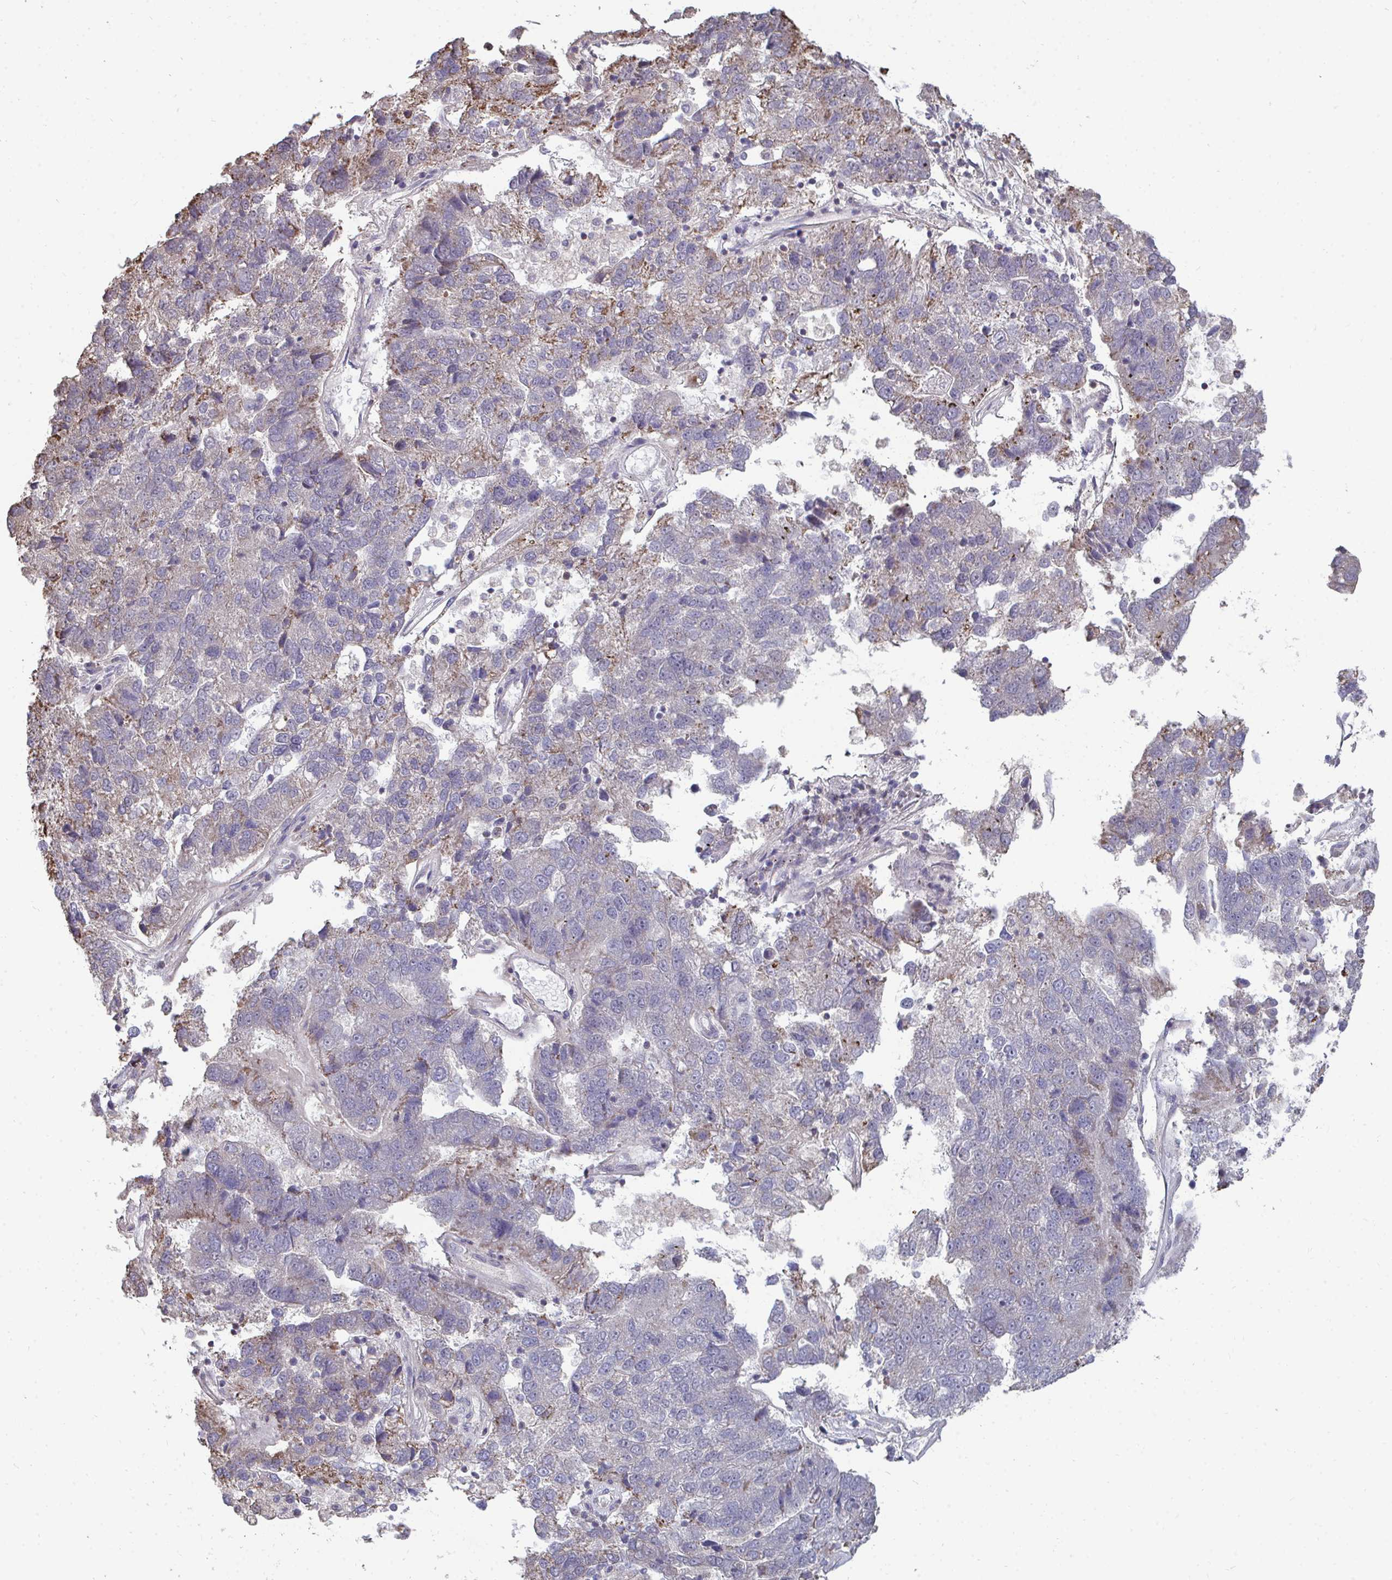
{"staining": {"intensity": "weak", "quantity": "25%-75%", "location": "cytoplasmic/membranous"}, "tissue": "pancreatic cancer", "cell_type": "Tumor cells", "image_type": "cancer", "snomed": [{"axis": "morphology", "description": "Adenocarcinoma, NOS"}, {"axis": "topography", "description": "Pancreas"}], "caption": "Protein analysis of pancreatic adenocarcinoma tissue displays weak cytoplasmic/membranous expression in about 25%-75% of tumor cells.", "gene": "DNAJA2", "patient": {"sex": "female", "age": 61}}